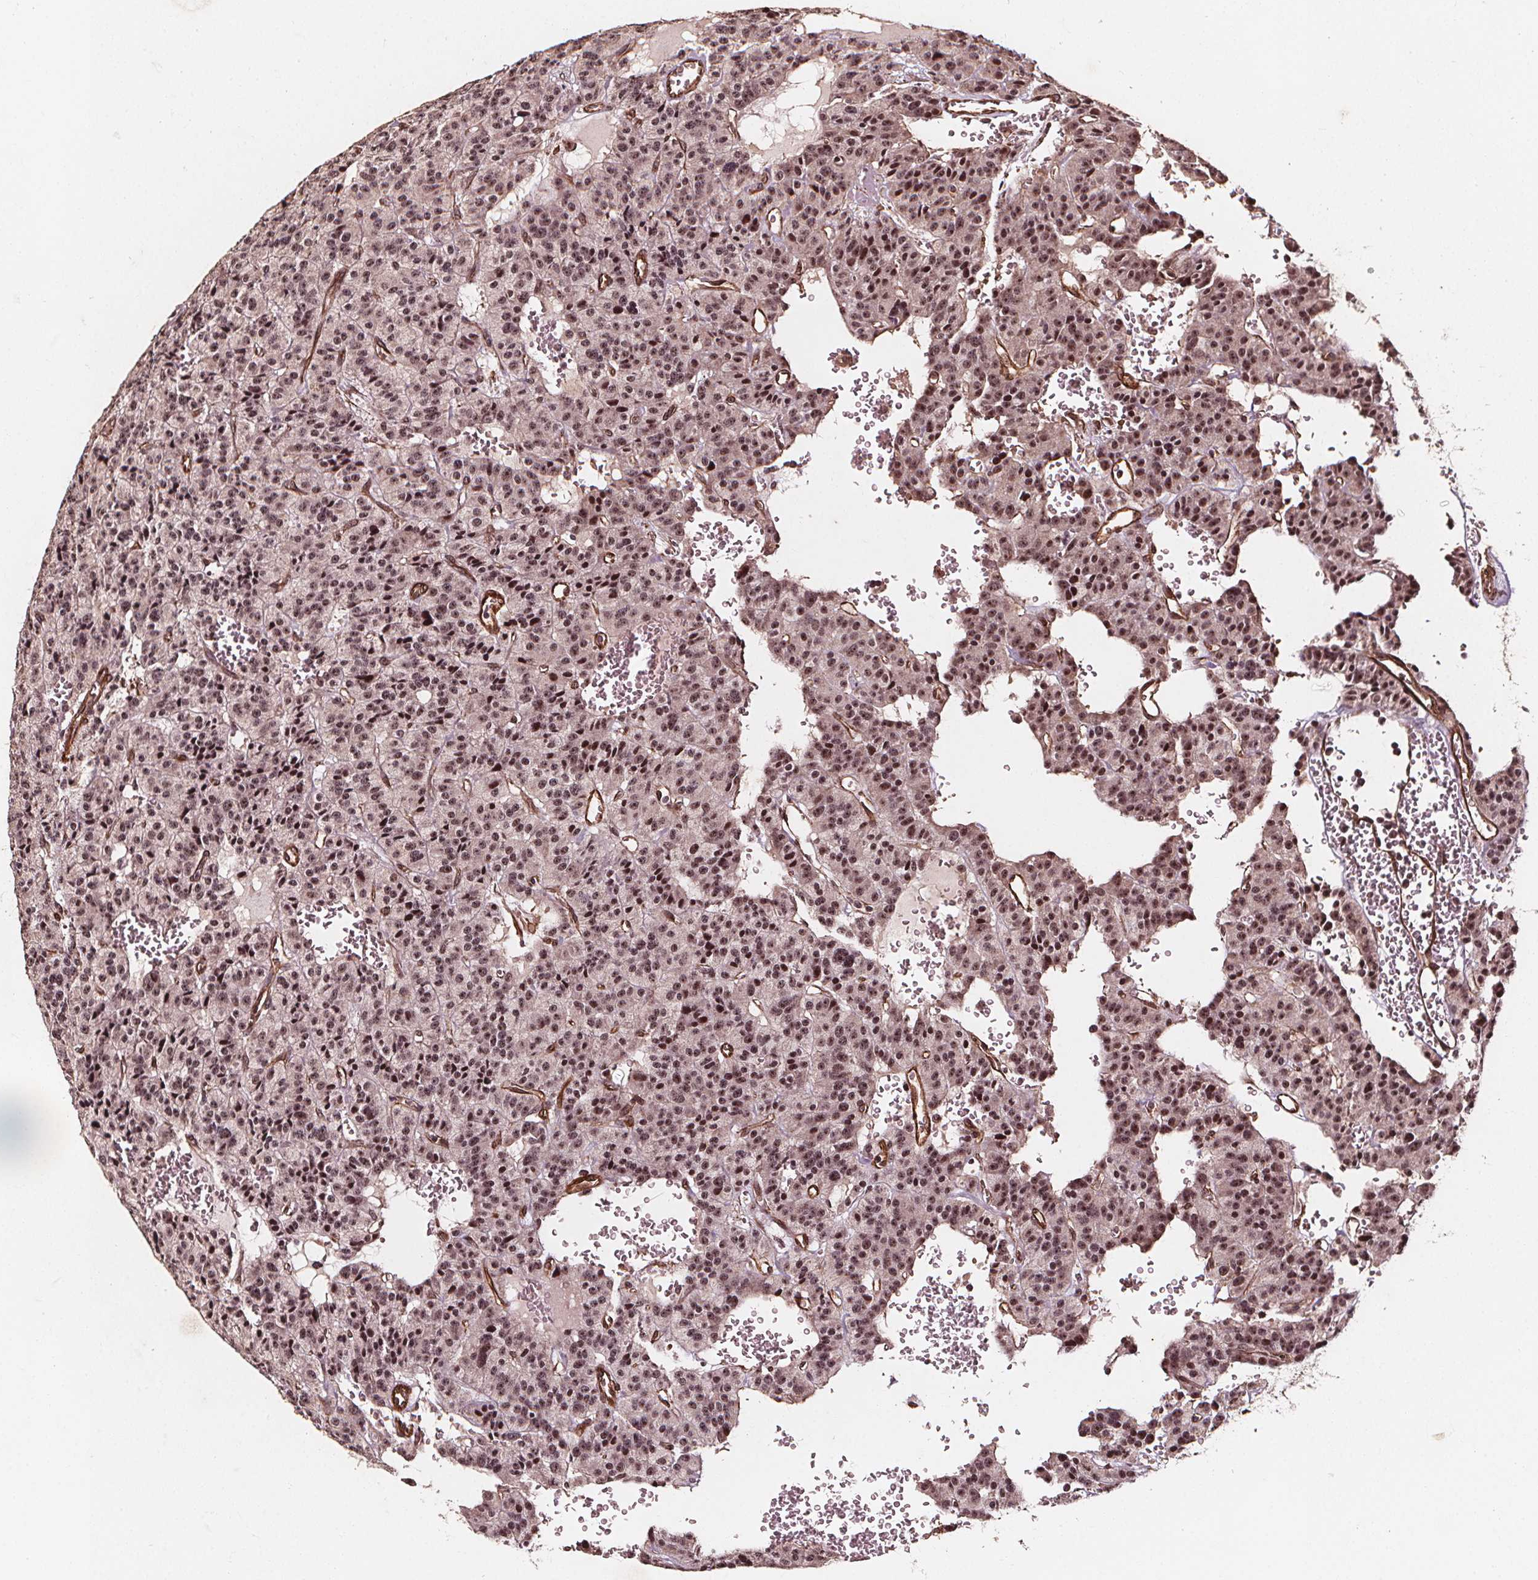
{"staining": {"intensity": "moderate", "quantity": ">75%", "location": "nuclear"}, "tissue": "carcinoid", "cell_type": "Tumor cells", "image_type": "cancer", "snomed": [{"axis": "morphology", "description": "Carcinoid, malignant, NOS"}, {"axis": "topography", "description": "Lung"}], "caption": "Human malignant carcinoid stained with a brown dye demonstrates moderate nuclear positive expression in about >75% of tumor cells.", "gene": "EXOSC9", "patient": {"sex": "female", "age": 71}}